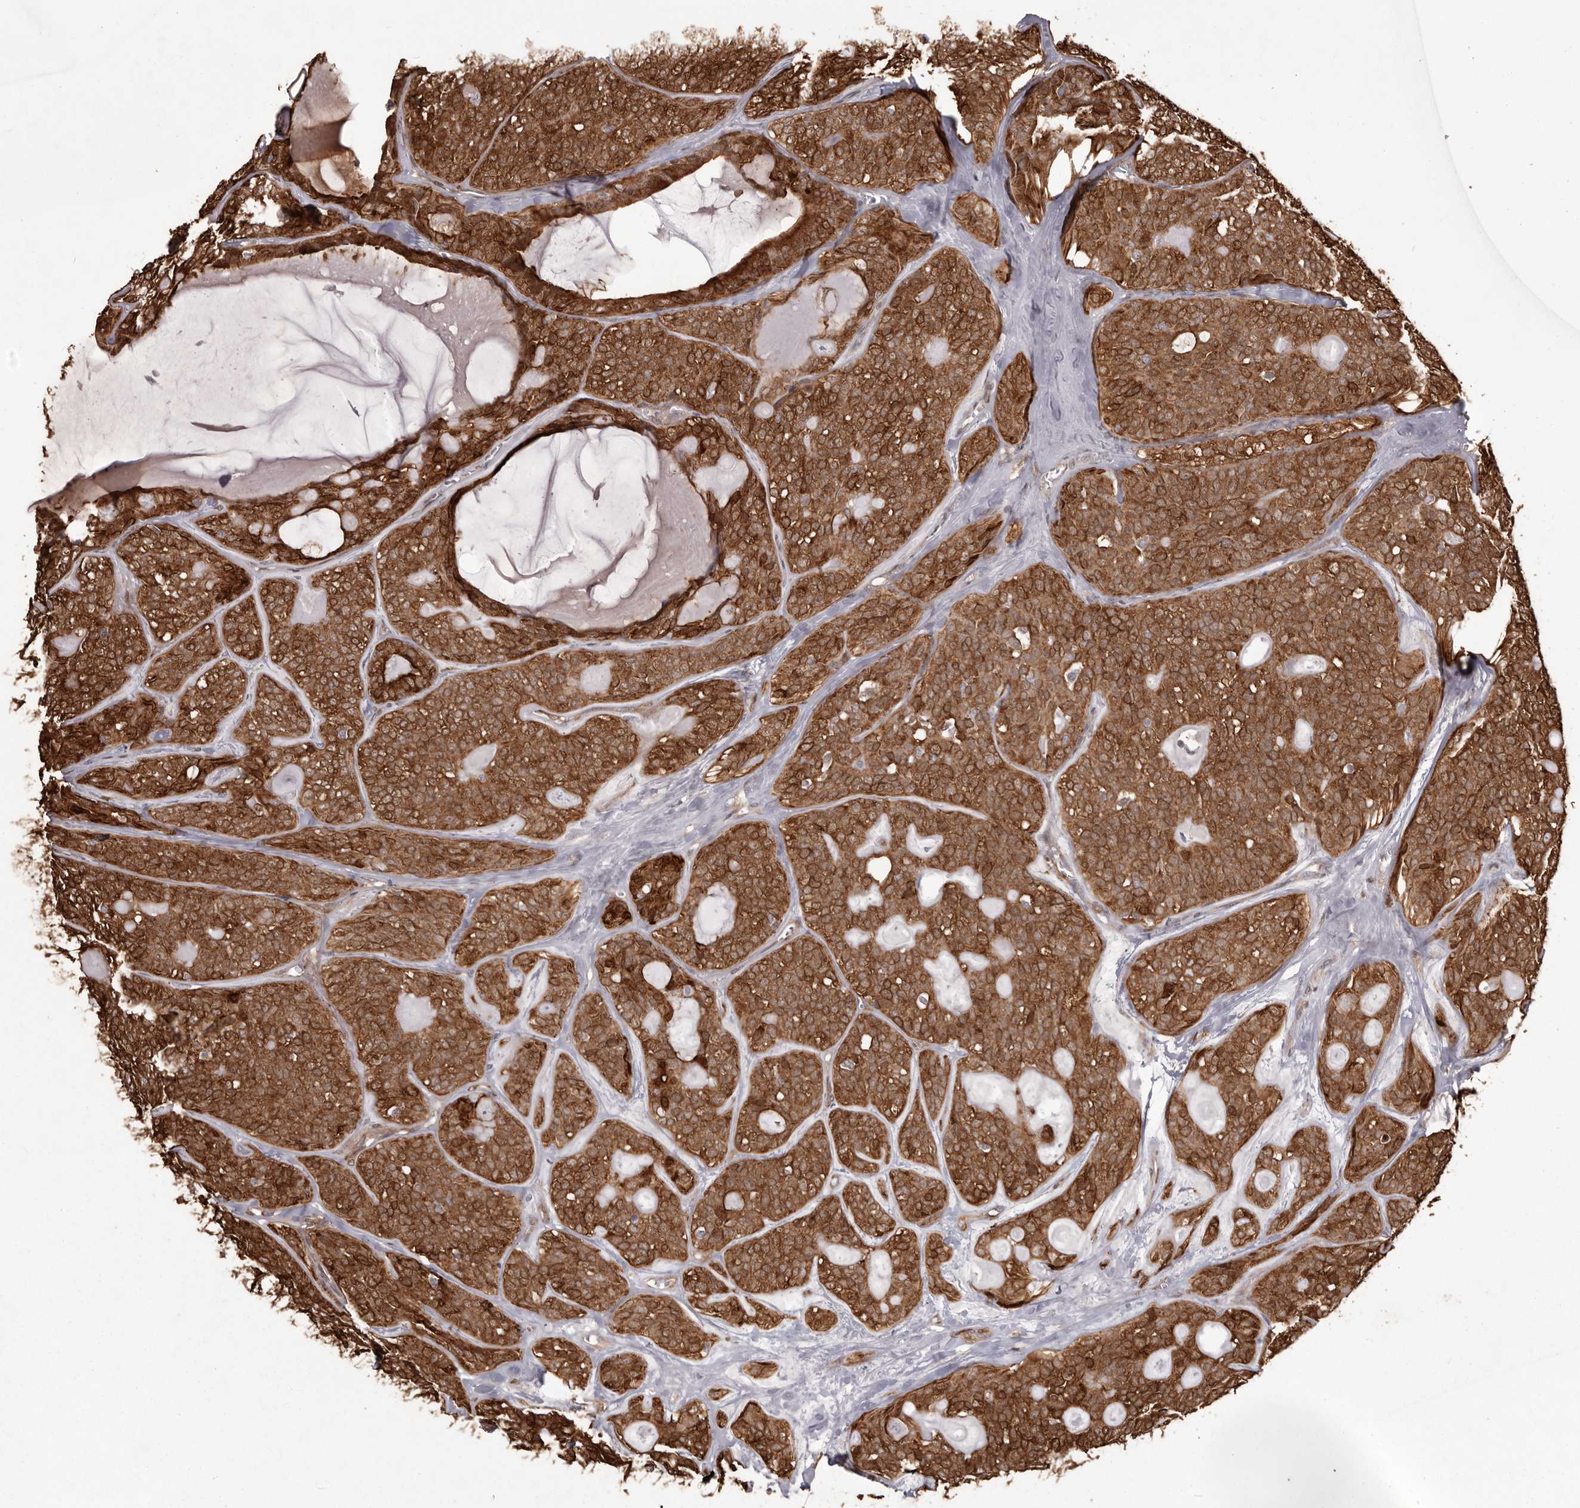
{"staining": {"intensity": "strong", "quantity": ">75%", "location": "cytoplasmic/membranous"}, "tissue": "head and neck cancer", "cell_type": "Tumor cells", "image_type": "cancer", "snomed": [{"axis": "morphology", "description": "Adenocarcinoma, NOS"}, {"axis": "topography", "description": "Head-Neck"}], "caption": "Immunohistochemical staining of head and neck cancer (adenocarcinoma) demonstrates high levels of strong cytoplasmic/membranous expression in approximately >75% of tumor cells. The protein of interest is shown in brown color, while the nuclei are stained blue.", "gene": "GFOD1", "patient": {"sex": "male", "age": 66}}